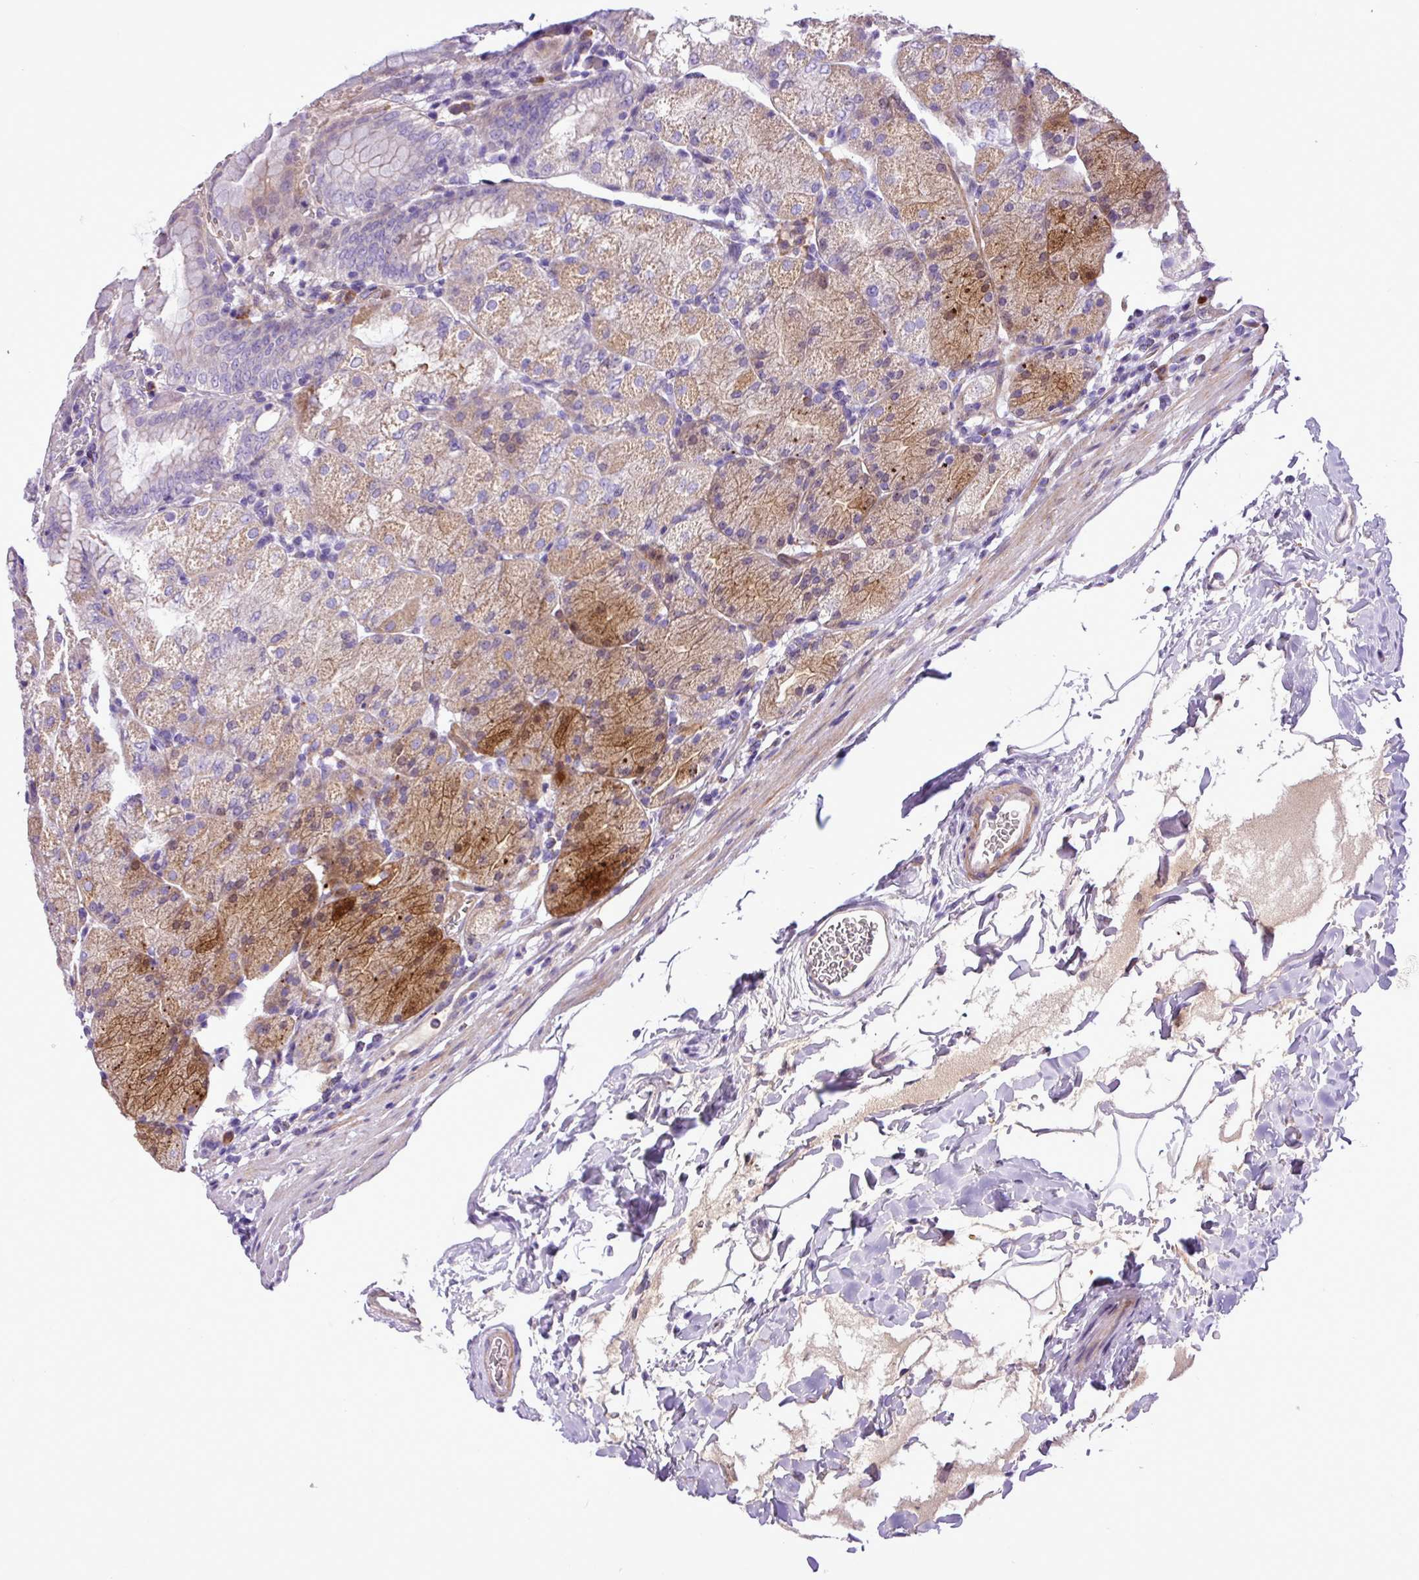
{"staining": {"intensity": "moderate", "quantity": ">75%", "location": "cytoplasmic/membranous"}, "tissue": "stomach", "cell_type": "Glandular cells", "image_type": "normal", "snomed": [{"axis": "morphology", "description": "Normal tissue, NOS"}, {"axis": "topography", "description": "Stomach, upper"}, {"axis": "topography", "description": "Stomach, lower"}], "caption": "Glandular cells show medium levels of moderate cytoplasmic/membranous staining in about >75% of cells in unremarkable human stomach.", "gene": "C11orf91", "patient": {"sex": "male", "age": 62}}